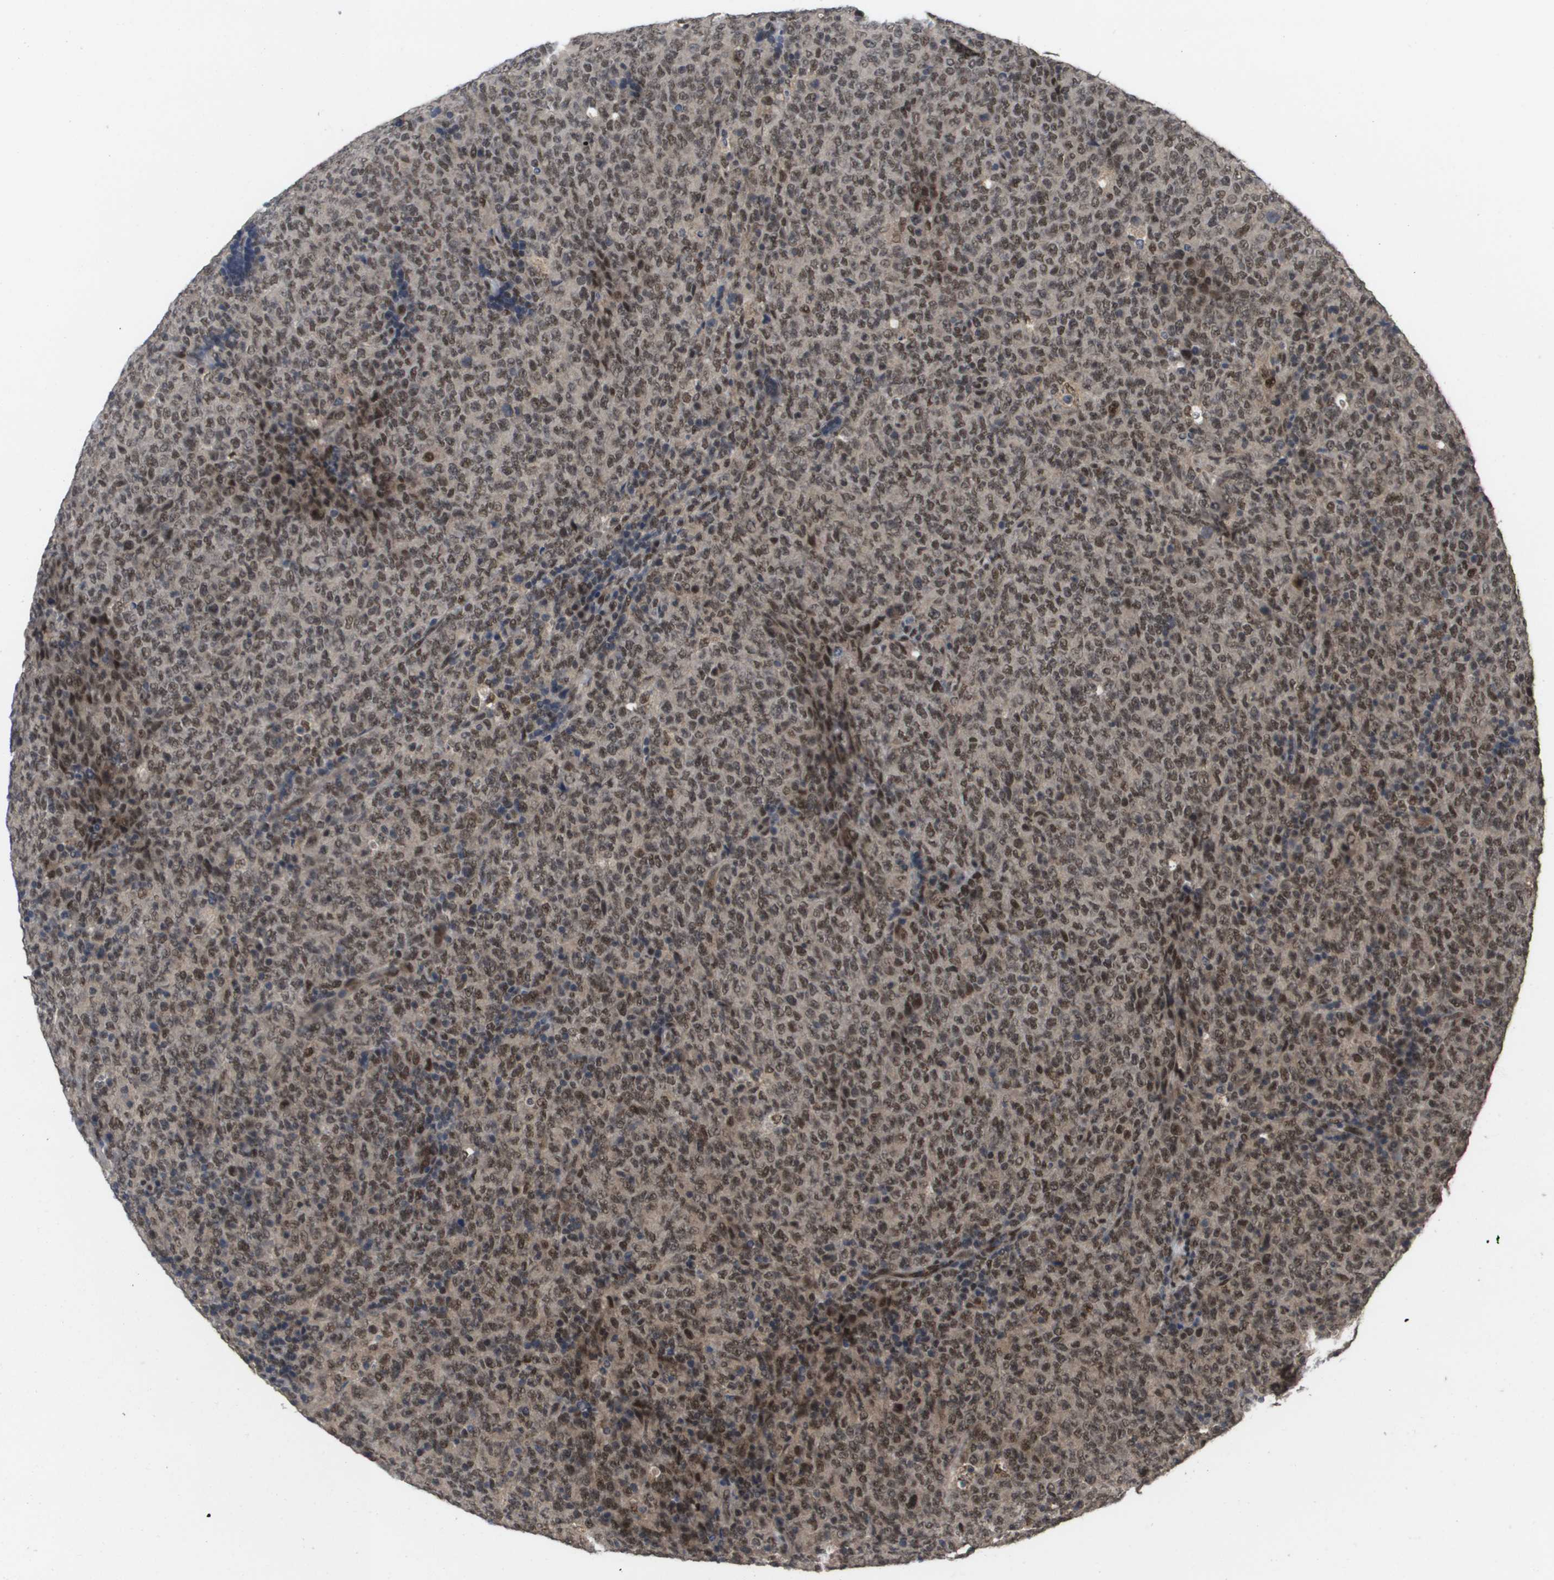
{"staining": {"intensity": "moderate", "quantity": ">75%", "location": "nuclear"}, "tissue": "lymphoma", "cell_type": "Tumor cells", "image_type": "cancer", "snomed": [{"axis": "morphology", "description": "Malignant lymphoma, non-Hodgkin's type, High grade"}, {"axis": "topography", "description": "Tonsil"}], "caption": "The photomicrograph shows a brown stain indicating the presence of a protein in the nuclear of tumor cells in high-grade malignant lymphoma, non-Hodgkin's type.", "gene": "AMBRA1", "patient": {"sex": "female", "age": 36}}